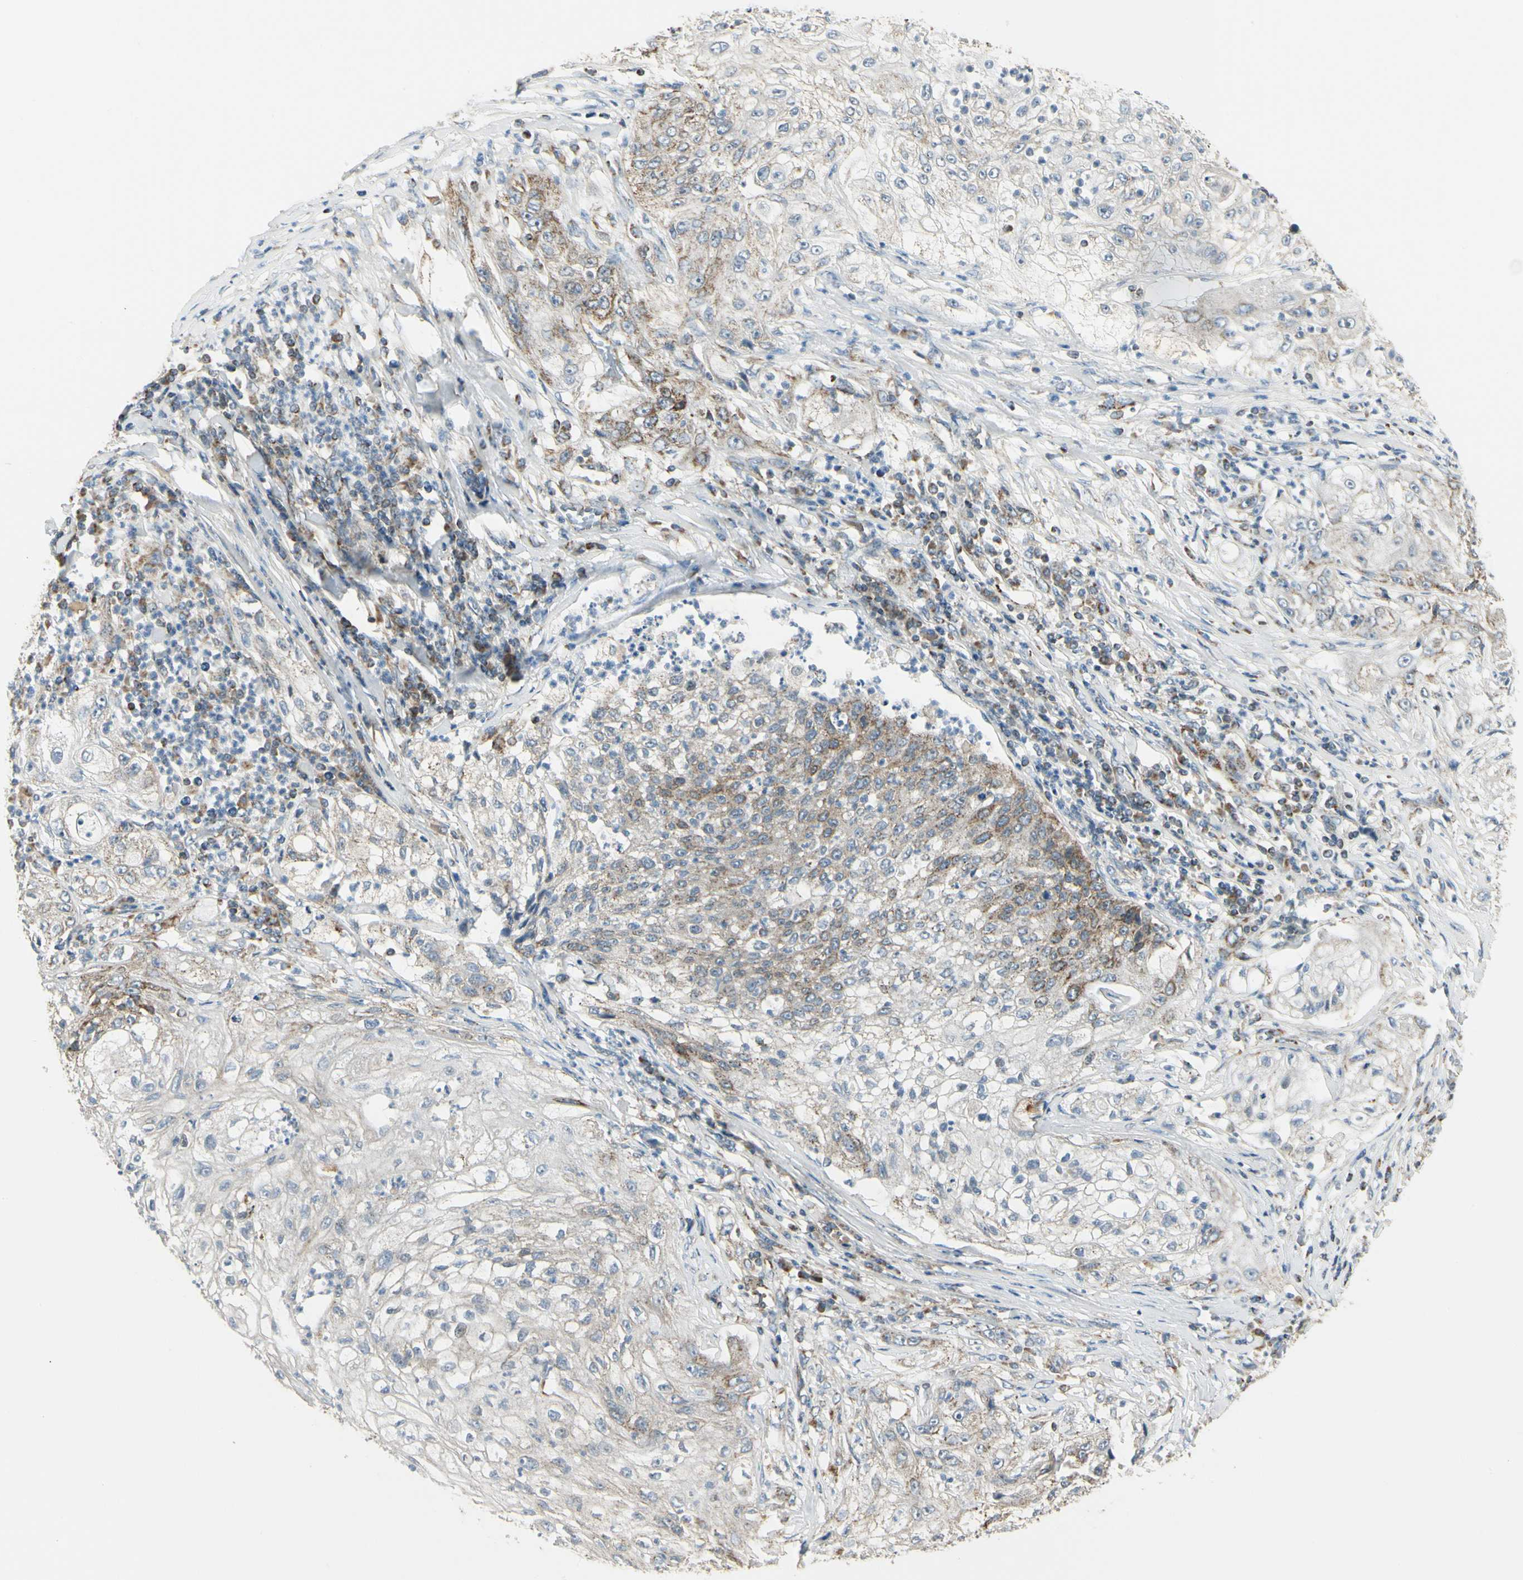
{"staining": {"intensity": "moderate", "quantity": "25%-75%", "location": "cytoplasmic/membranous"}, "tissue": "lung cancer", "cell_type": "Tumor cells", "image_type": "cancer", "snomed": [{"axis": "morphology", "description": "Inflammation, NOS"}, {"axis": "morphology", "description": "Squamous cell carcinoma, NOS"}, {"axis": "topography", "description": "Lymph node"}, {"axis": "topography", "description": "Soft tissue"}, {"axis": "topography", "description": "Lung"}], "caption": "Moderate cytoplasmic/membranous protein positivity is seen in about 25%-75% of tumor cells in lung cancer (squamous cell carcinoma).", "gene": "ANKS6", "patient": {"sex": "male", "age": 66}}